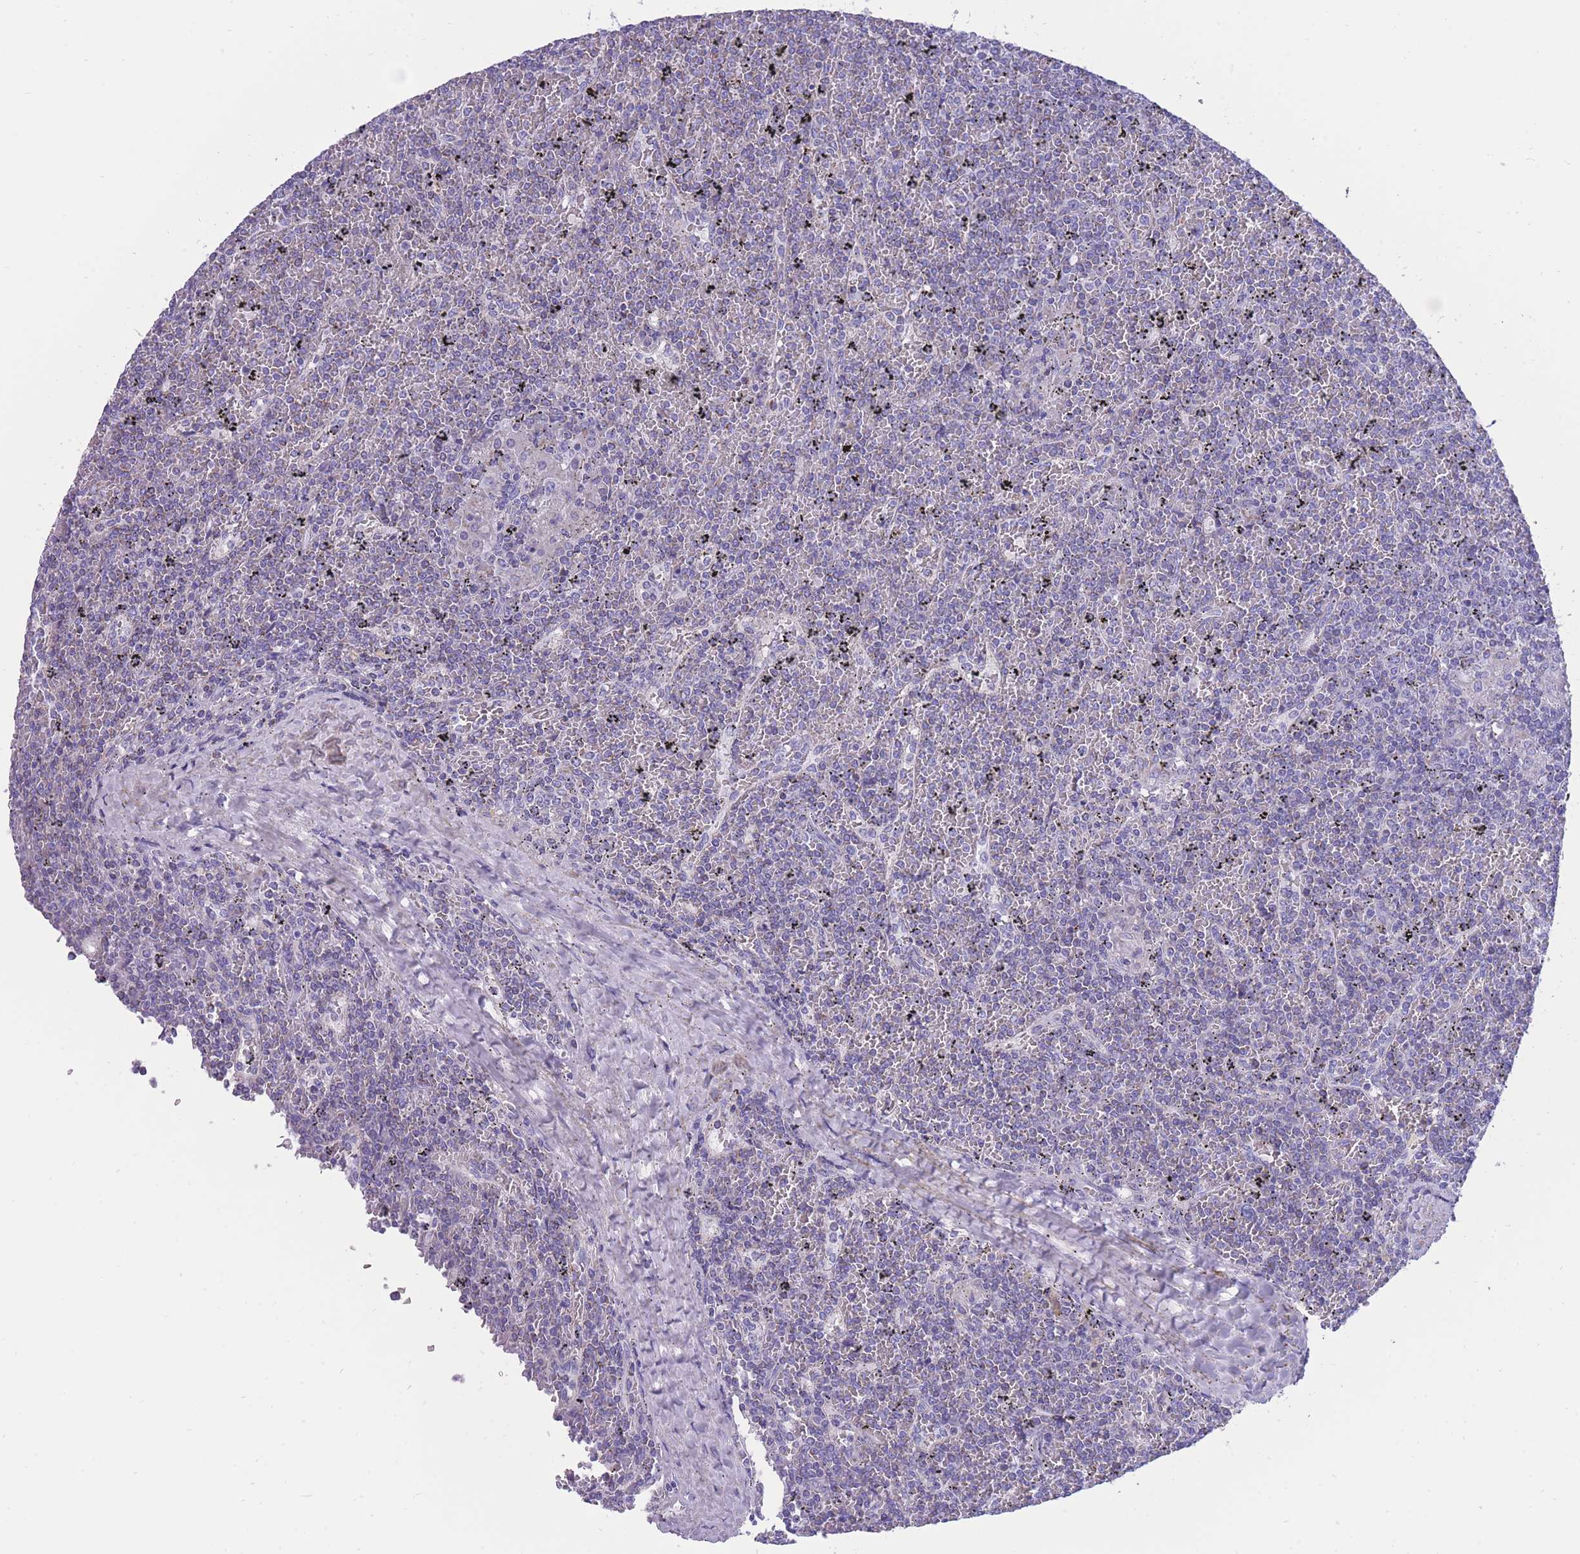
{"staining": {"intensity": "negative", "quantity": "none", "location": "none"}, "tissue": "lymphoma", "cell_type": "Tumor cells", "image_type": "cancer", "snomed": [{"axis": "morphology", "description": "Malignant lymphoma, non-Hodgkin's type, Low grade"}, {"axis": "topography", "description": "Spleen"}], "caption": "Image shows no significant protein positivity in tumor cells of low-grade malignant lymphoma, non-Hodgkin's type.", "gene": "INTS2", "patient": {"sex": "female", "age": 19}}